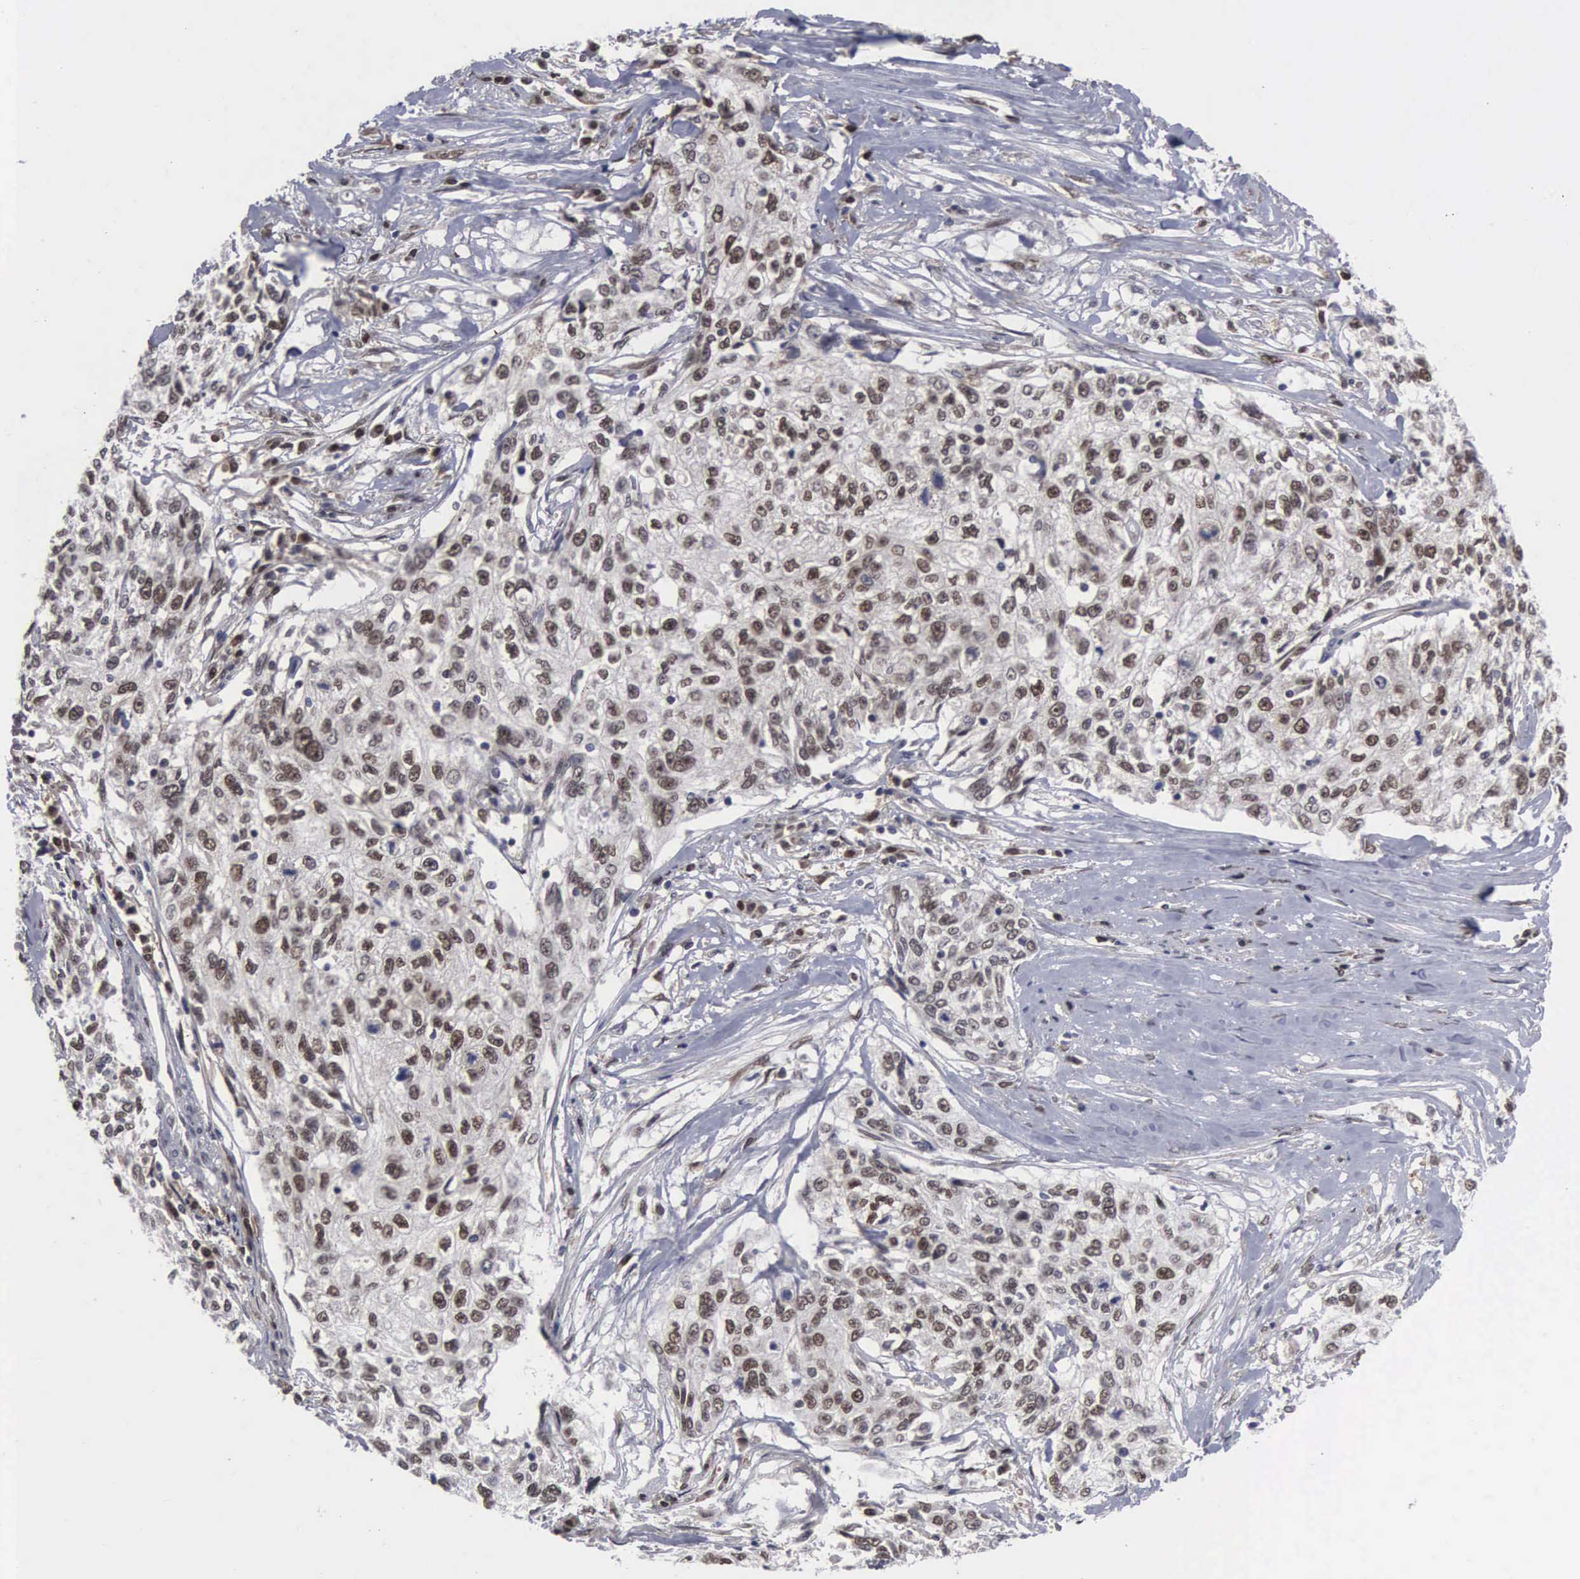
{"staining": {"intensity": "moderate", "quantity": ">75%", "location": "nuclear"}, "tissue": "cervical cancer", "cell_type": "Tumor cells", "image_type": "cancer", "snomed": [{"axis": "morphology", "description": "Squamous cell carcinoma, NOS"}, {"axis": "topography", "description": "Cervix"}], "caption": "Protein analysis of cervical cancer (squamous cell carcinoma) tissue exhibits moderate nuclear staining in approximately >75% of tumor cells. The staining is performed using DAB brown chromogen to label protein expression. The nuclei are counter-stained blue using hematoxylin.", "gene": "TRMT5", "patient": {"sex": "female", "age": 57}}